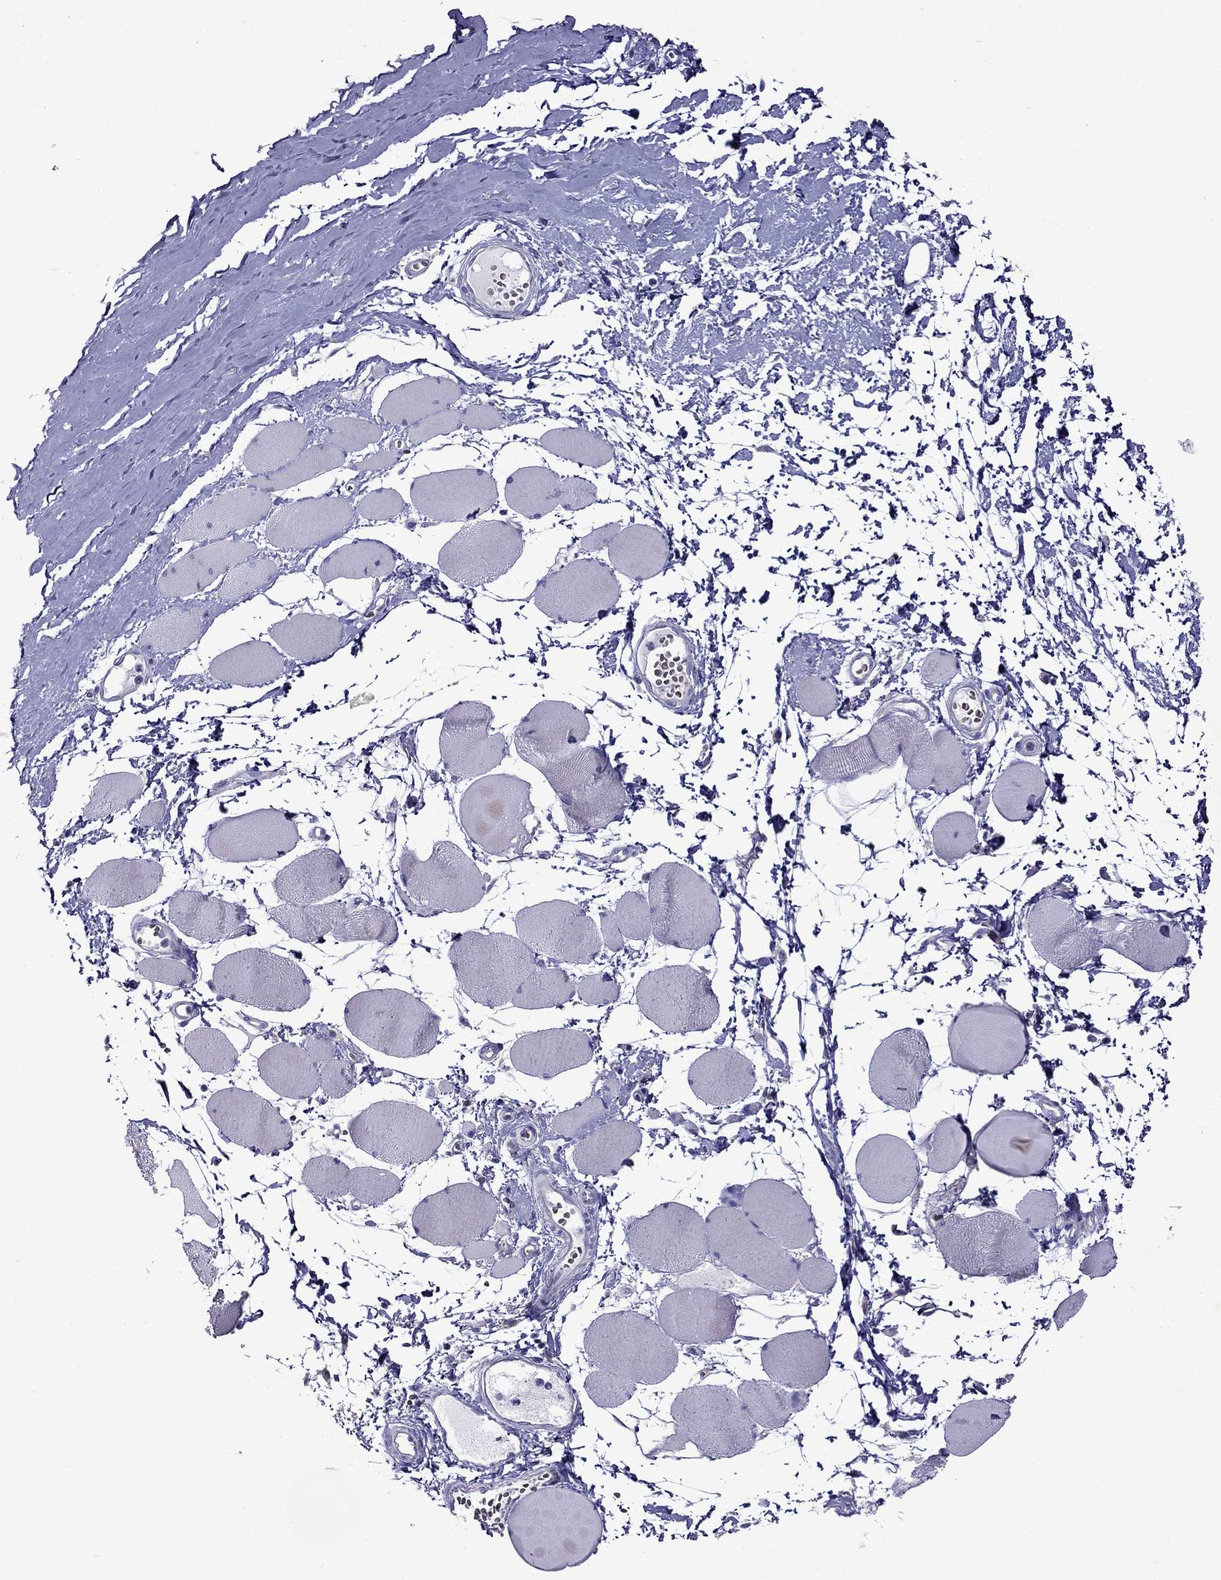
{"staining": {"intensity": "negative", "quantity": "none", "location": "none"}, "tissue": "skeletal muscle", "cell_type": "Myocytes", "image_type": "normal", "snomed": [{"axis": "morphology", "description": "Normal tissue, NOS"}, {"axis": "topography", "description": "Skeletal muscle"}], "caption": "Myocytes are negative for protein expression in normal human skeletal muscle. (Immunohistochemistry (ihc), brightfield microscopy, high magnification).", "gene": "TDRD1", "patient": {"sex": "female", "age": 75}}